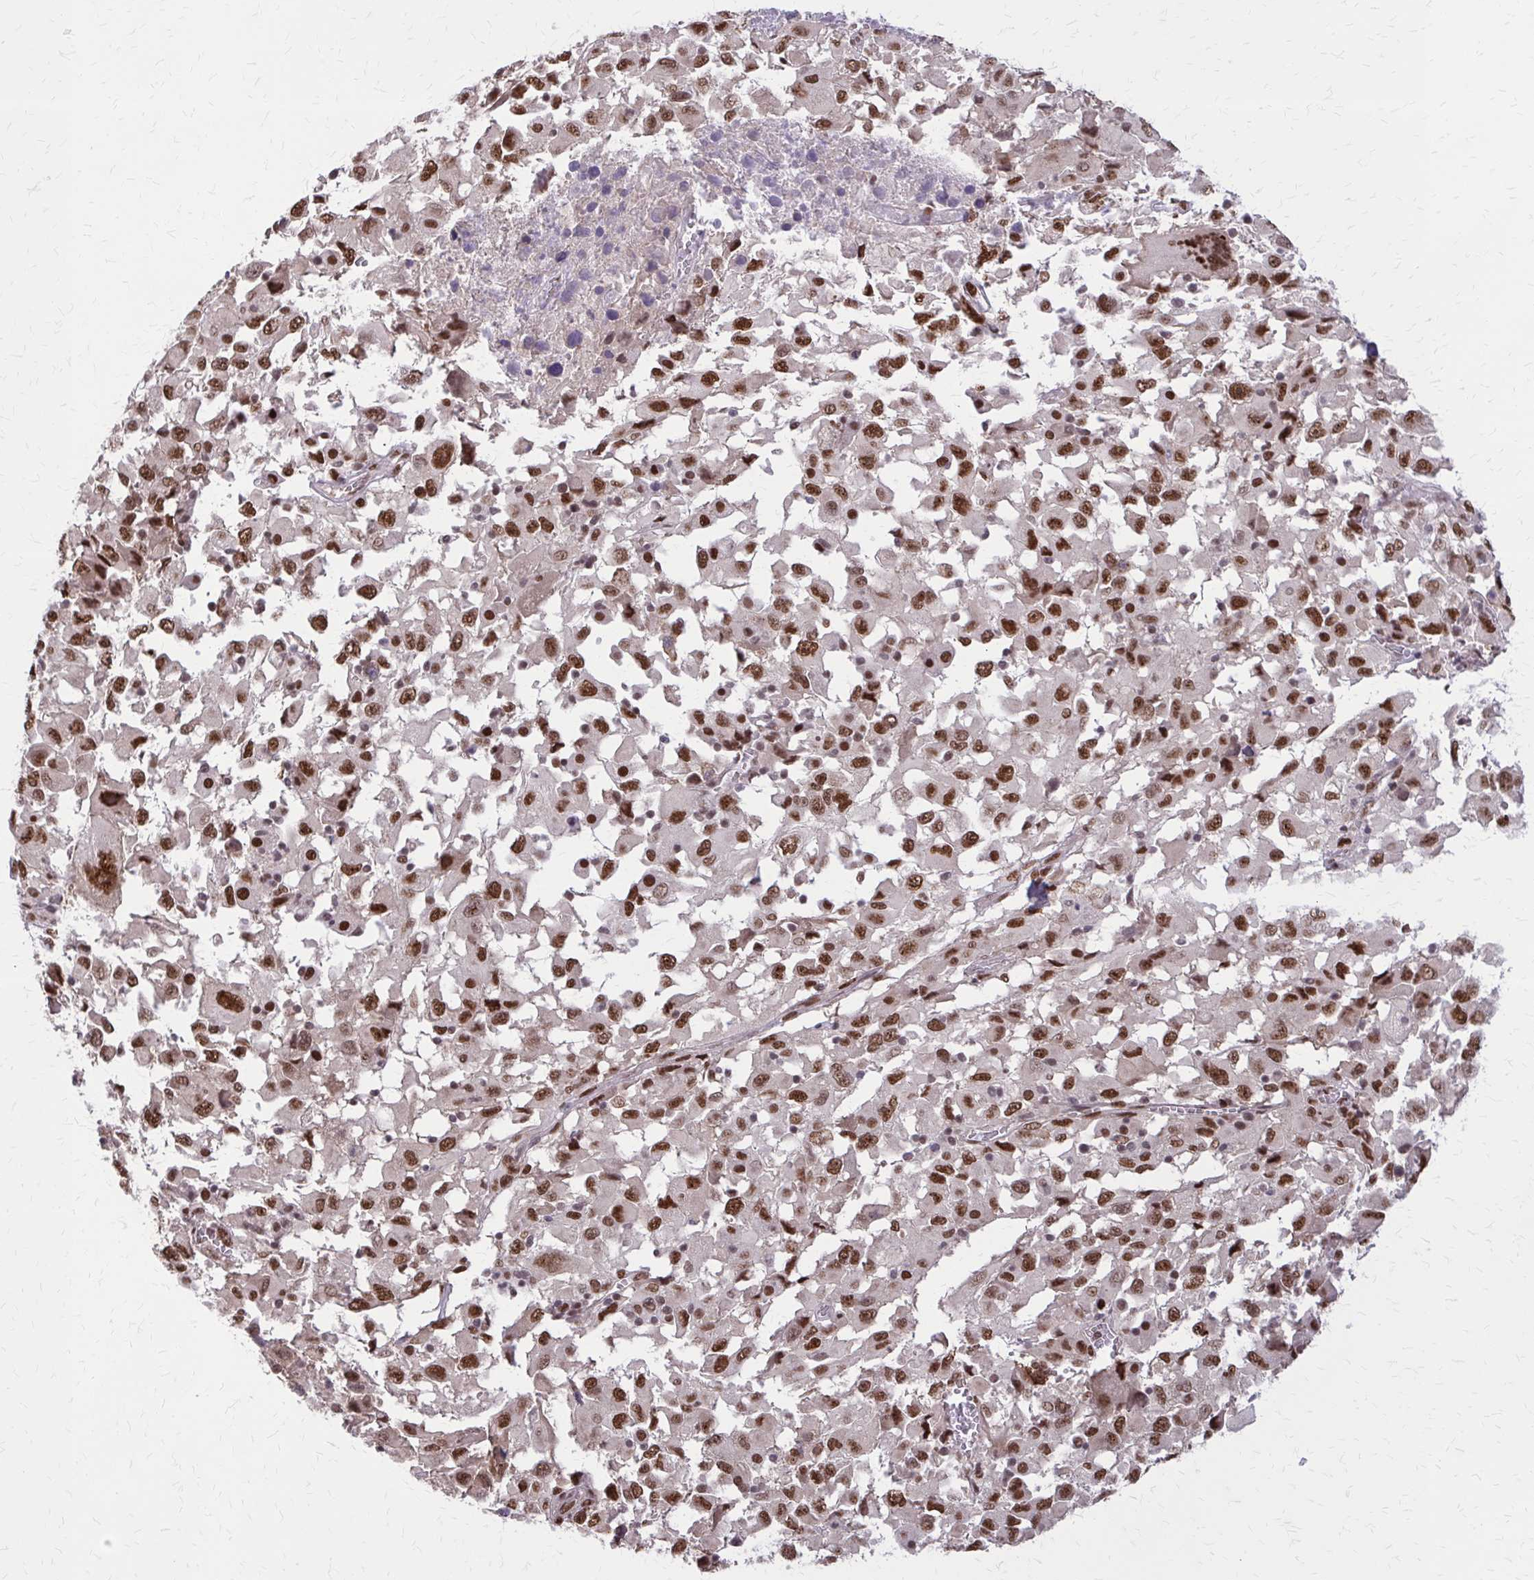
{"staining": {"intensity": "strong", "quantity": ">75%", "location": "nuclear"}, "tissue": "melanoma", "cell_type": "Tumor cells", "image_type": "cancer", "snomed": [{"axis": "morphology", "description": "Malignant melanoma, Metastatic site"}, {"axis": "topography", "description": "Soft tissue"}], "caption": "A micrograph of human melanoma stained for a protein displays strong nuclear brown staining in tumor cells.", "gene": "TTF1", "patient": {"sex": "male", "age": 50}}